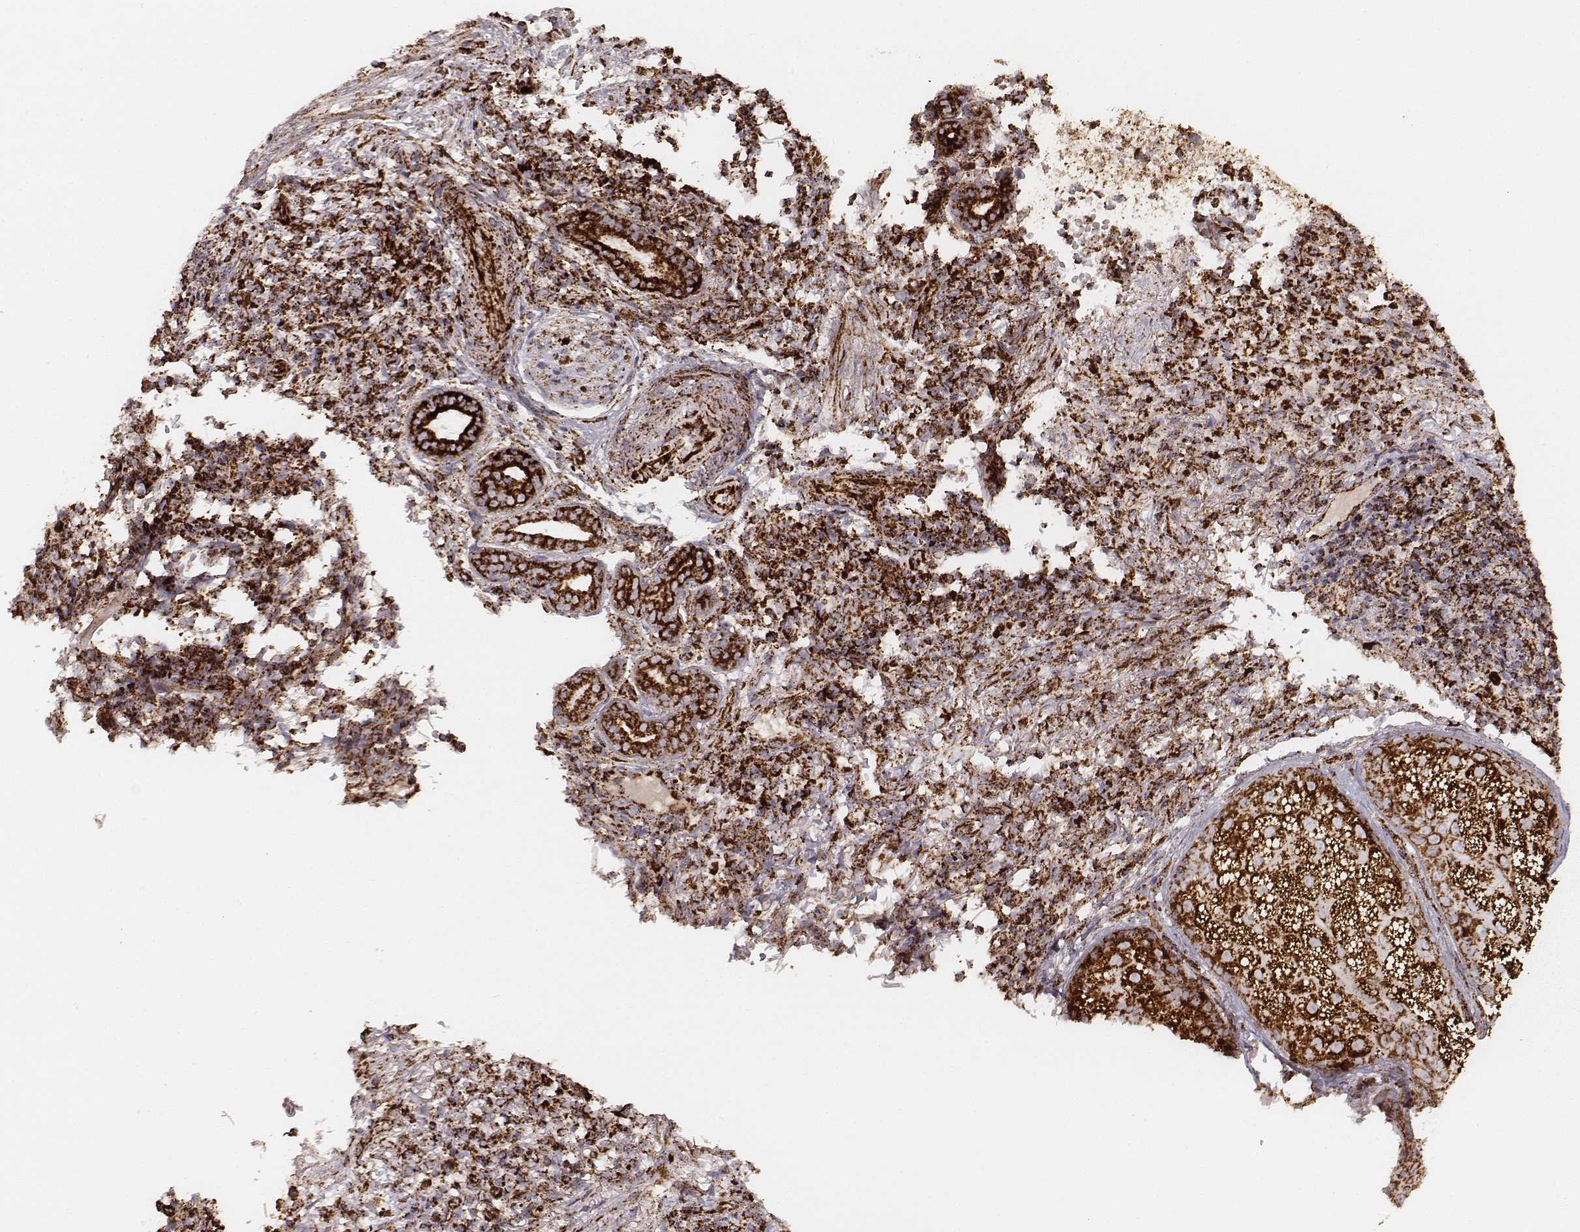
{"staining": {"intensity": "strong", "quantity": ">75%", "location": "cytoplasmic/membranous"}, "tissue": "skin cancer", "cell_type": "Tumor cells", "image_type": "cancer", "snomed": [{"axis": "morphology", "description": "Basal cell carcinoma"}, {"axis": "topography", "description": "Skin"}], "caption": "DAB (3,3'-diaminobenzidine) immunohistochemical staining of human basal cell carcinoma (skin) demonstrates strong cytoplasmic/membranous protein expression in about >75% of tumor cells.", "gene": "CS", "patient": {"sex": "female", "age": 69}}